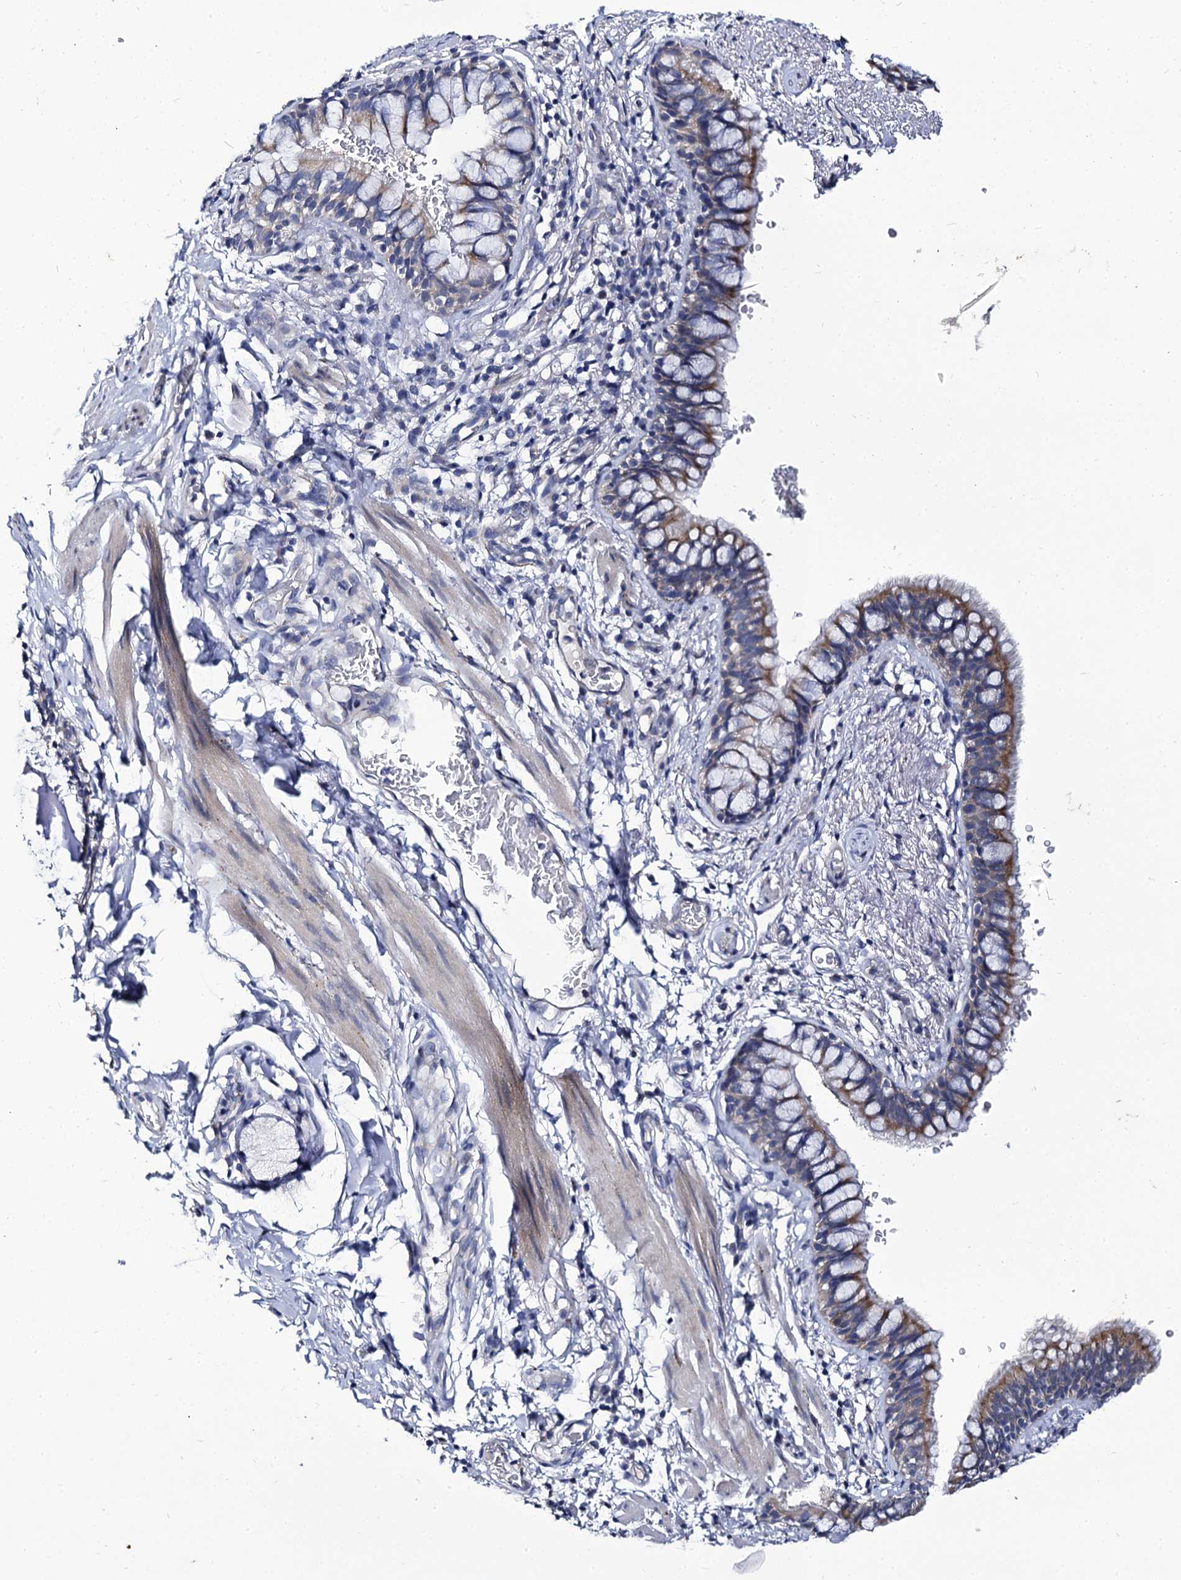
{"staining": {"intensity": "moderate", "quantity": "25%-75%", "location": "cytoplasmic/membranous"}, "tissue": "bronchus", "cell_type": "Respiratory epithelial cells", "image_type": "normal", "snomed": [{"axis": "morphology", "description": "Normal tissue, NOS"}, {"axis": "topography", "description": "Cartilage tissue"}, {"axis": "topography", "description": "Bronchus"}], "caption": "Immunohistochemistry (IHC) histopathology image of normal bronchus: bronchus stained using immunohistochemistry (IHC) displays medium levels of moderate protein expression localized specifically in the cytoplasmic/membranous of respiratory epithelial cells, appearing as a cytoplasmic/membranous brown color.", "gene": "PANX2", "patient": {"sex": "female", "age": 36}}